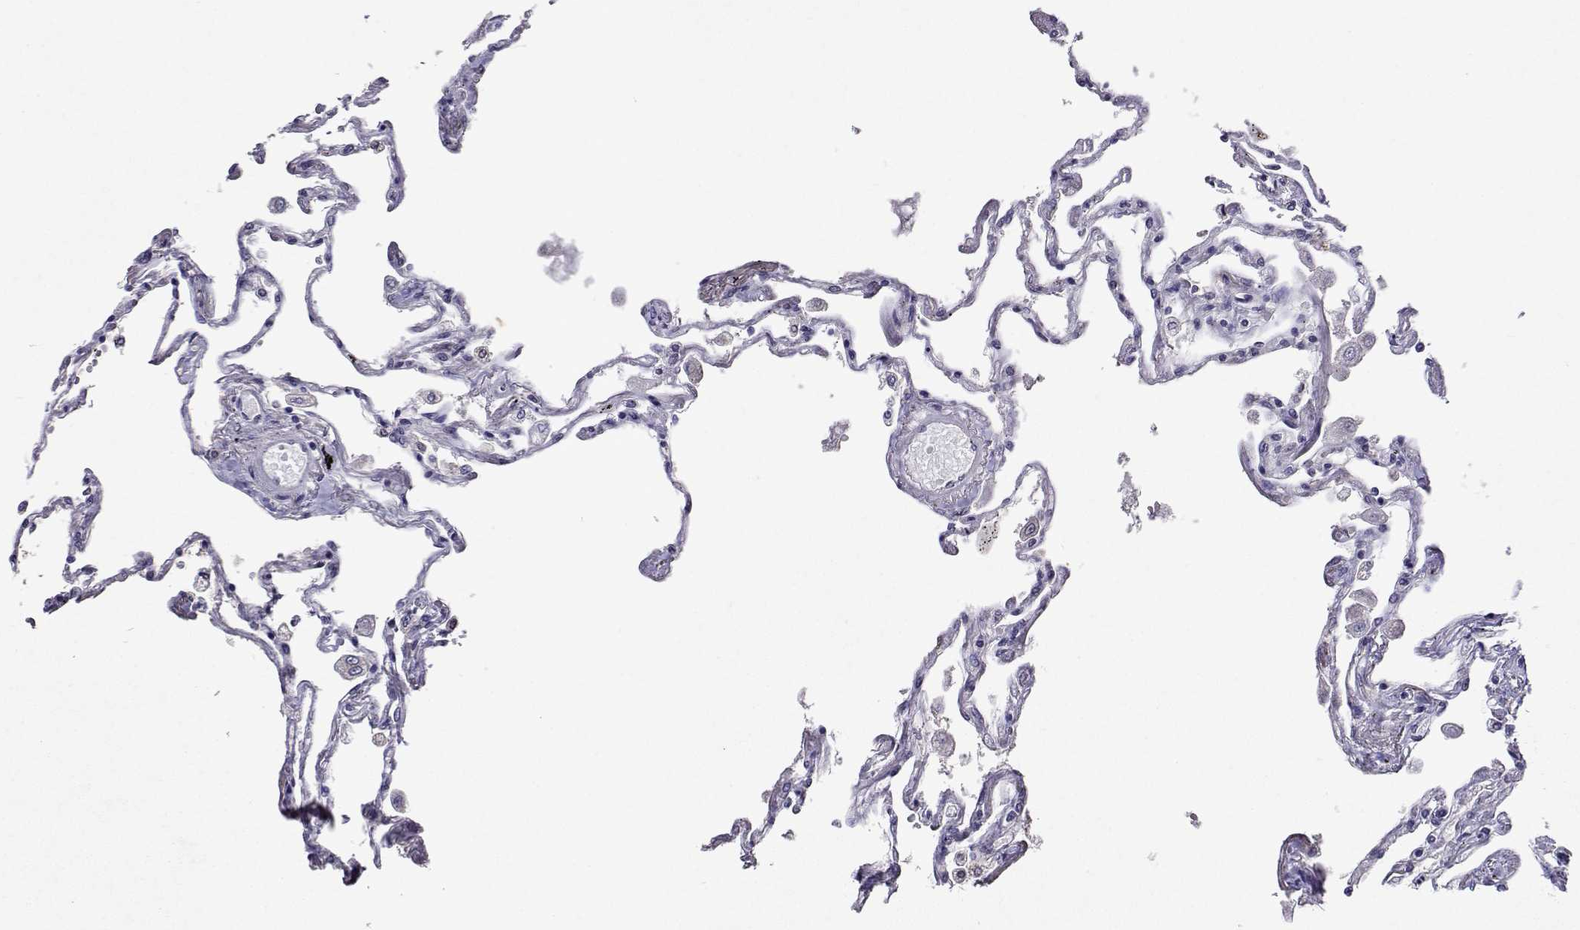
{"staining": {"intensity": "moderate", "quantity": "<25%", "location": "cytoplasmic/membranous"}, "tissue": "lung", "cell_type": "Alveolar cells", "image_type": "normal", "snomed": [{"axis": "morphology", "description": "Normal tissue, NOS"}, {"axis": "morphology", "description": "Adenocarcinoma, NOS"}, {"axis": "topography", "description": "Cartilage tissue"}, {"axis": "topography", "description": "Lung"}], "caption": "Immunohistochemistry histopathology image of normal human lung stained for a protein (brown), which shows low levels of moderate cytoplasmic/membranous expression in about <25% of alveolar cells.", "gene": "TARBP2", "patient": {"sex": "female", "age": 67}}